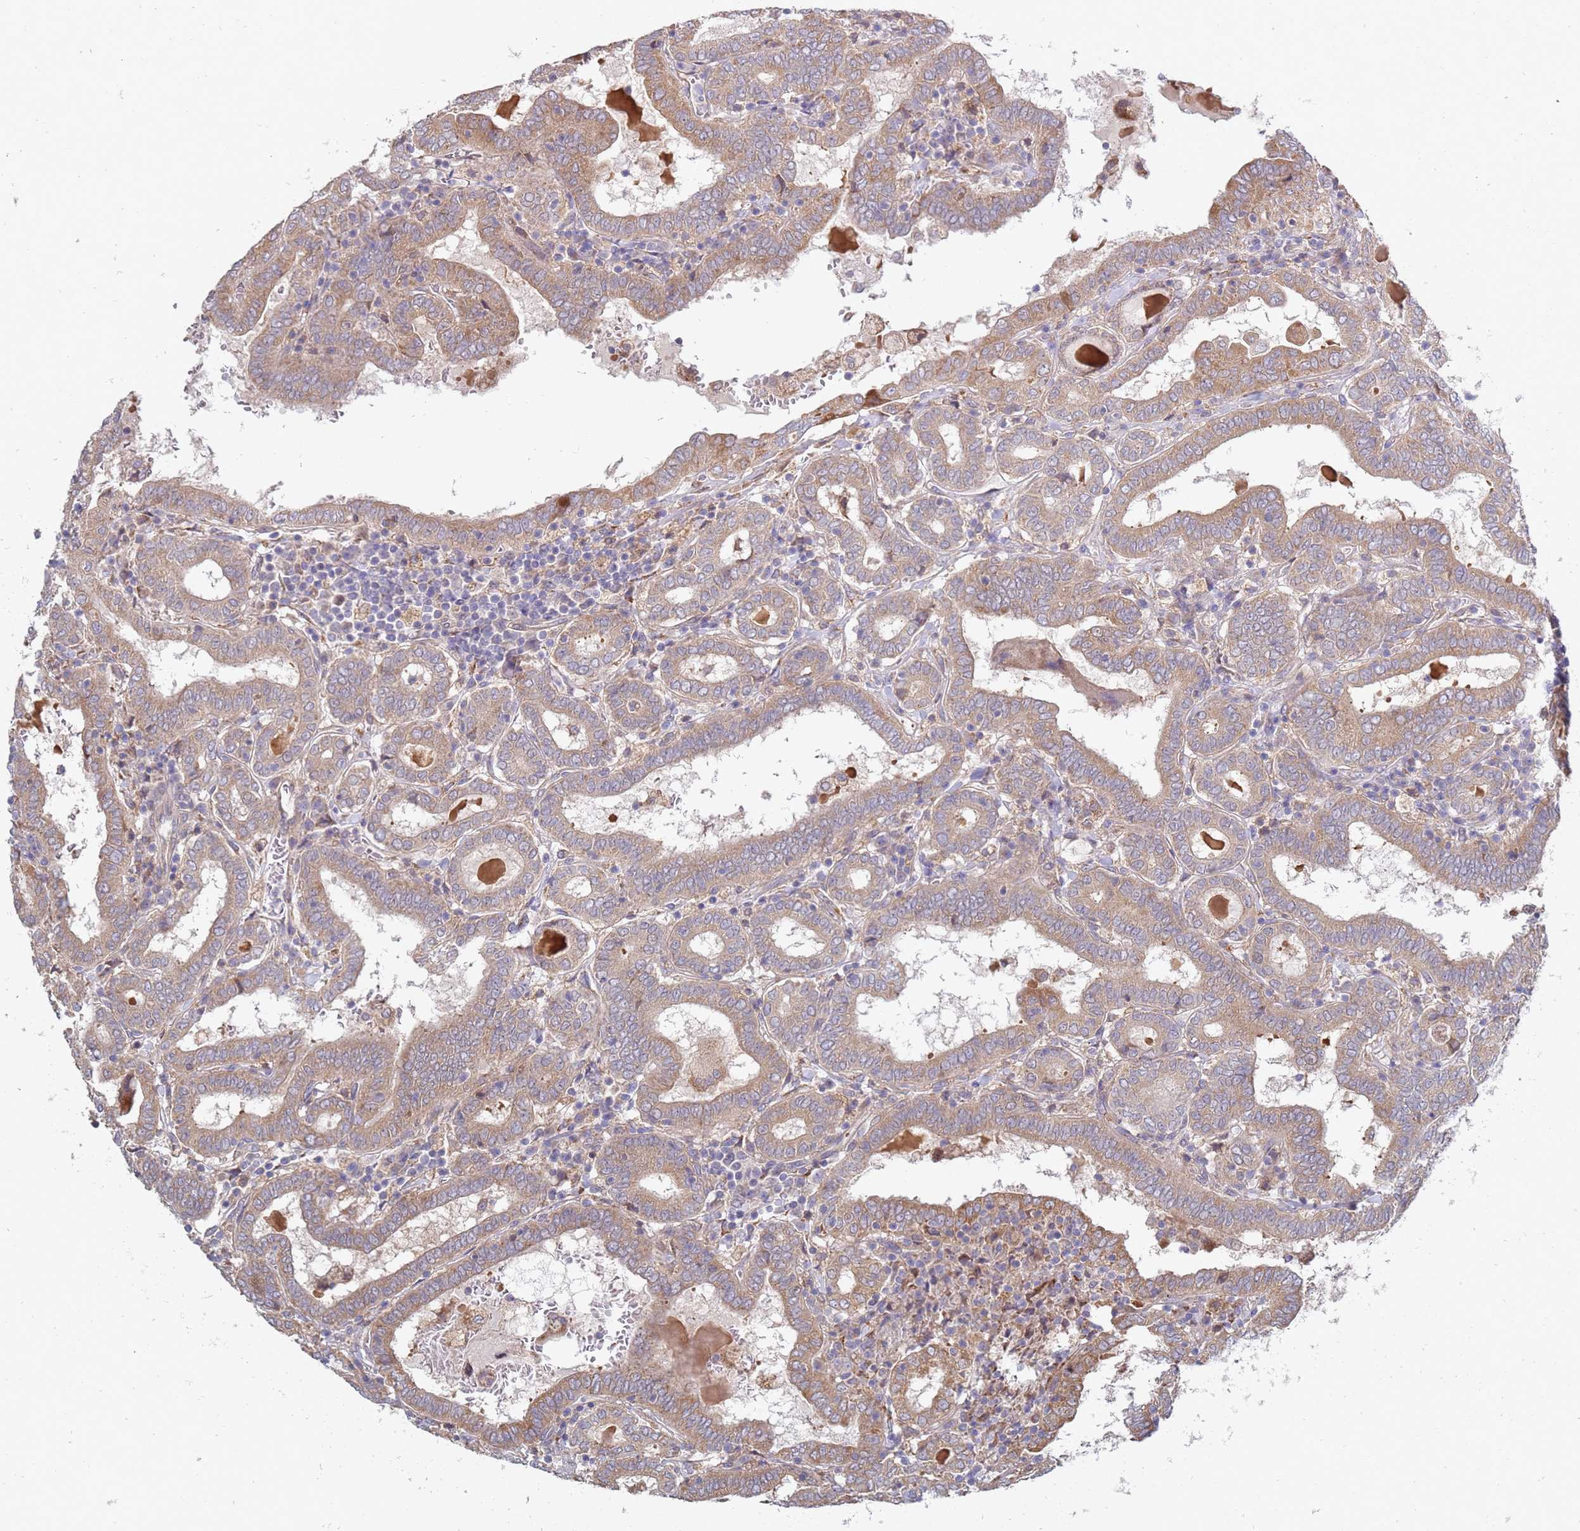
{"staining": {"intensity": "weak", "quantity": ">75%", "location": "cytoplasmic/membranous"}, "tissue": "thyroid cancer", "cell_type": "Tumor cells", "image_type": "cancer", "snomed": [{"axis": "morphology", "description": "Papillary adenocarcinoma, NOS"}, {"axis": "topography", "description": "Thyroid gland"}], "caption": "Papillary adenocarcinoma (thyroid) tissue shows weak cytoplasmic/membranous positivity in approximately >75% of tumor cells (DAB IHC with brightfield microscopy, high magnification).", "gene": "VRK2", "patient": {"sex": "female", "age": 72}}